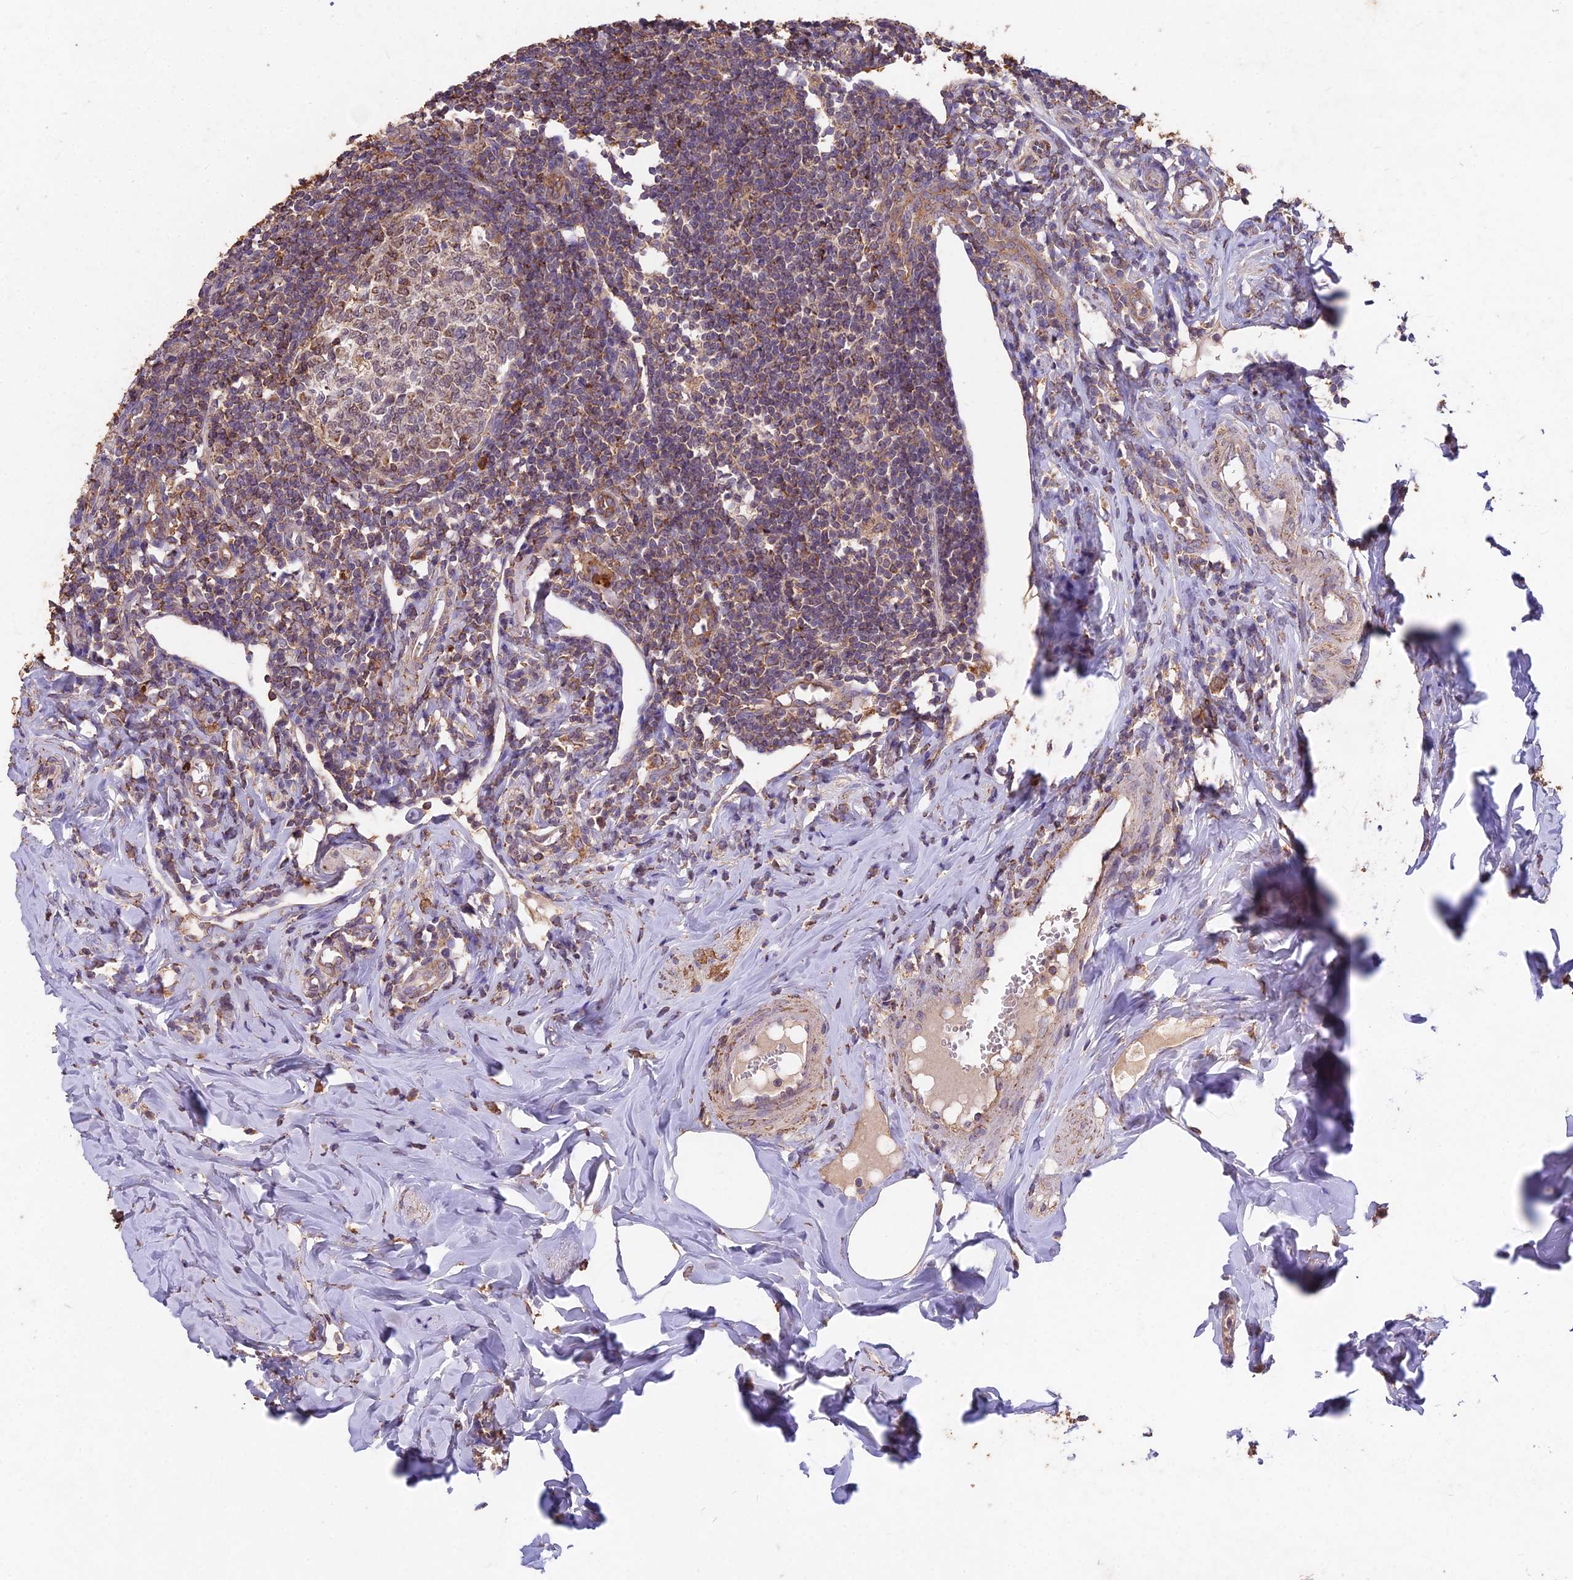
{"staining": {"intensity": "moderate", "quantity": ">75%", "location": "cytoplasmic/membranous"}, "tissue": "appendix", "cell_type": "Glandular cells", "image_type": "normal", "snomed": [{"axis": "morphology", "description": "Normal tissue, NOS"}, {"axis": "topography", "description": "Appendix"}], "caption": "Immunohistochemistry (IHC) (DAB) staining of benign human appendix displays moderate cytoplasmic/membranous protein positivity in approximately >75% of glandular cells.", "gene": "CEMIP2", "patient": {"sex": "female", "age": 33}}